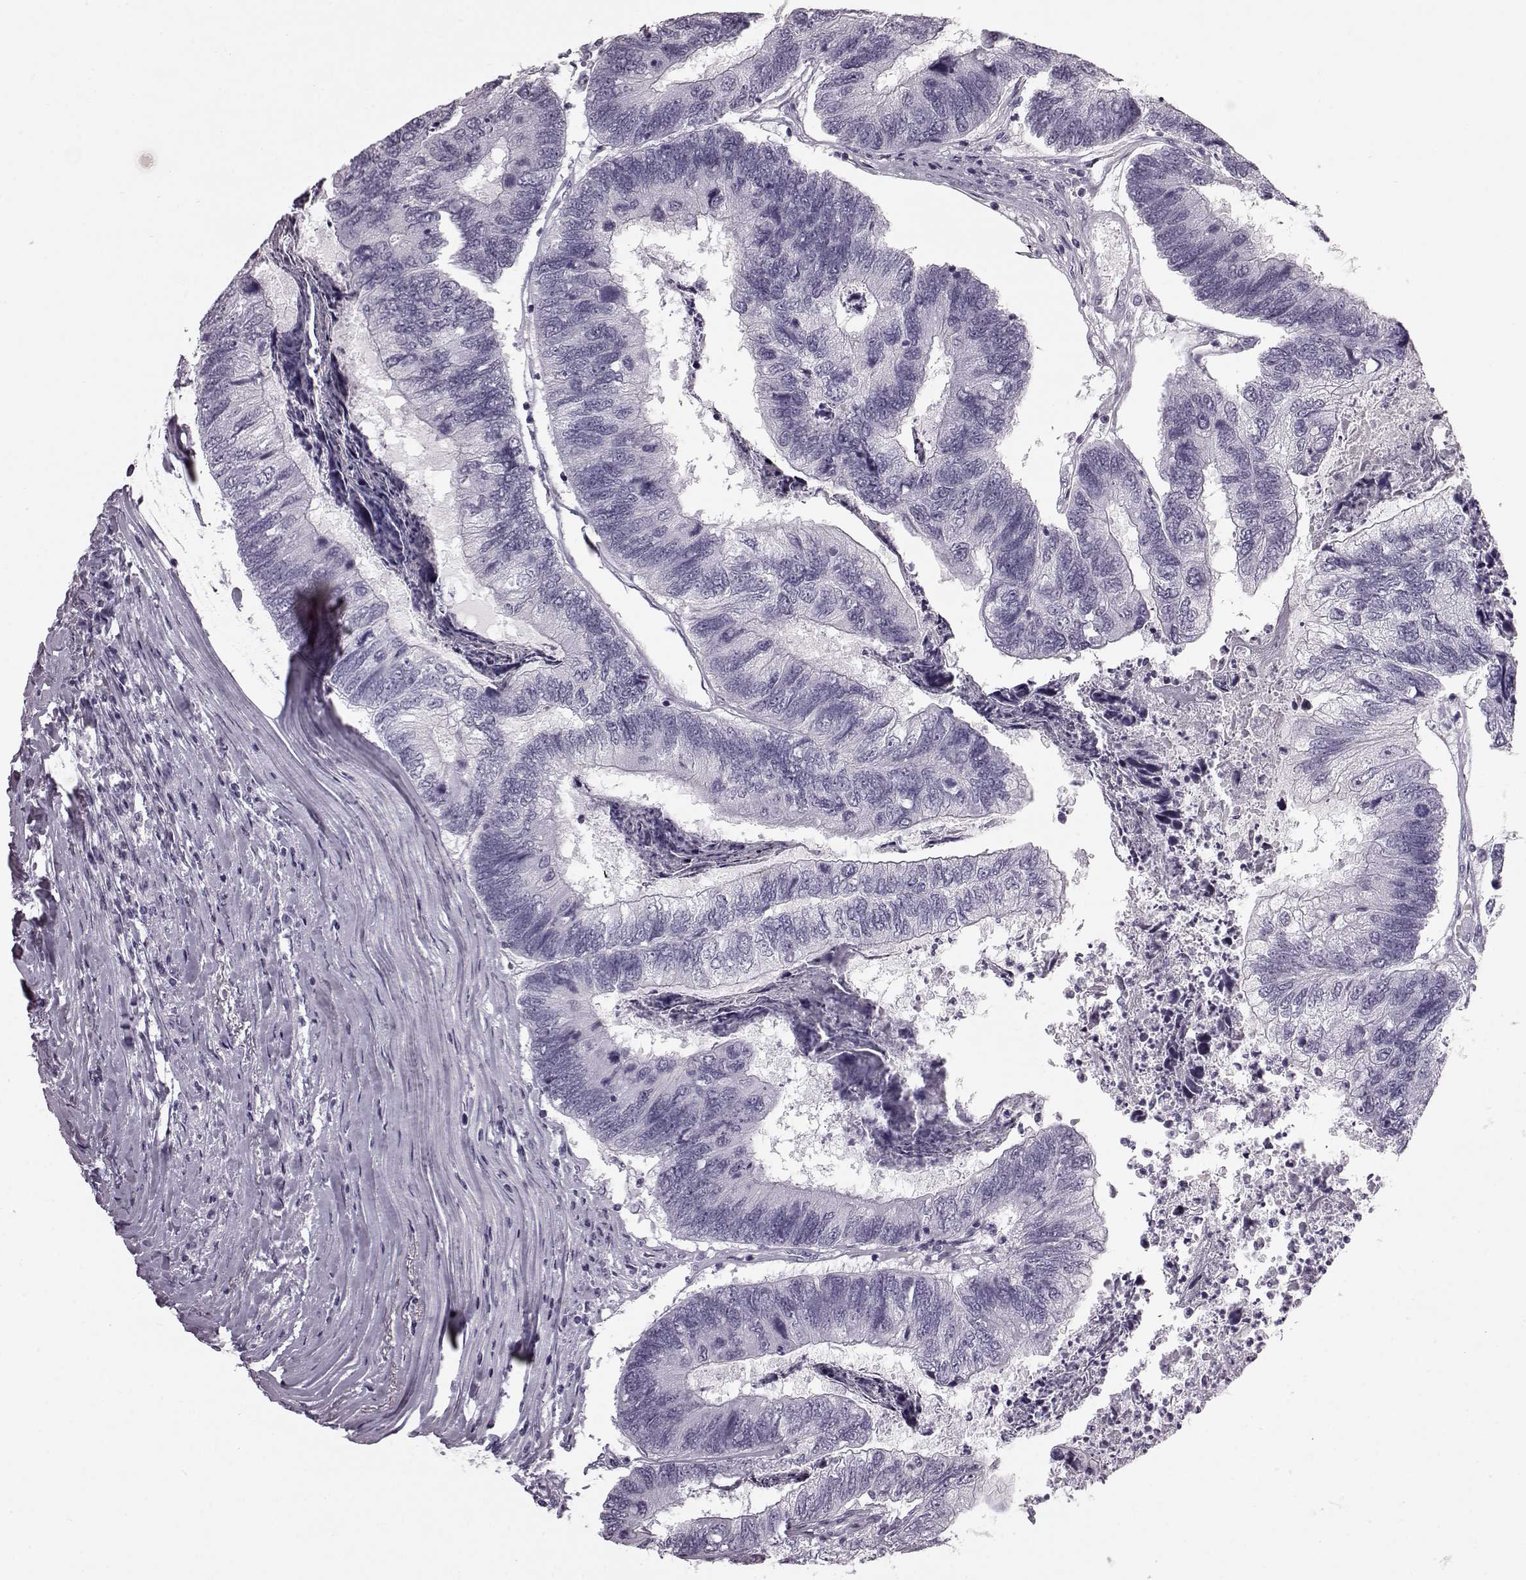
{"staining": {"intensity": "negative", "quantity": "none", "location": "none"}, "tissue": "colorectal cancer", "cell_type": "Tumor cells", "image_type": "cancer", "snomed": [{"axis": "morphology", "description": "Adenocarcinoma, NOS"}, {"axis": "topography", "description": "Colon"}], "caption": "Tumor cells are negative for protein expression in human colorectal cancer.", "gene": "AIPL1", "patient": {"sex": "female", "age": 67}}